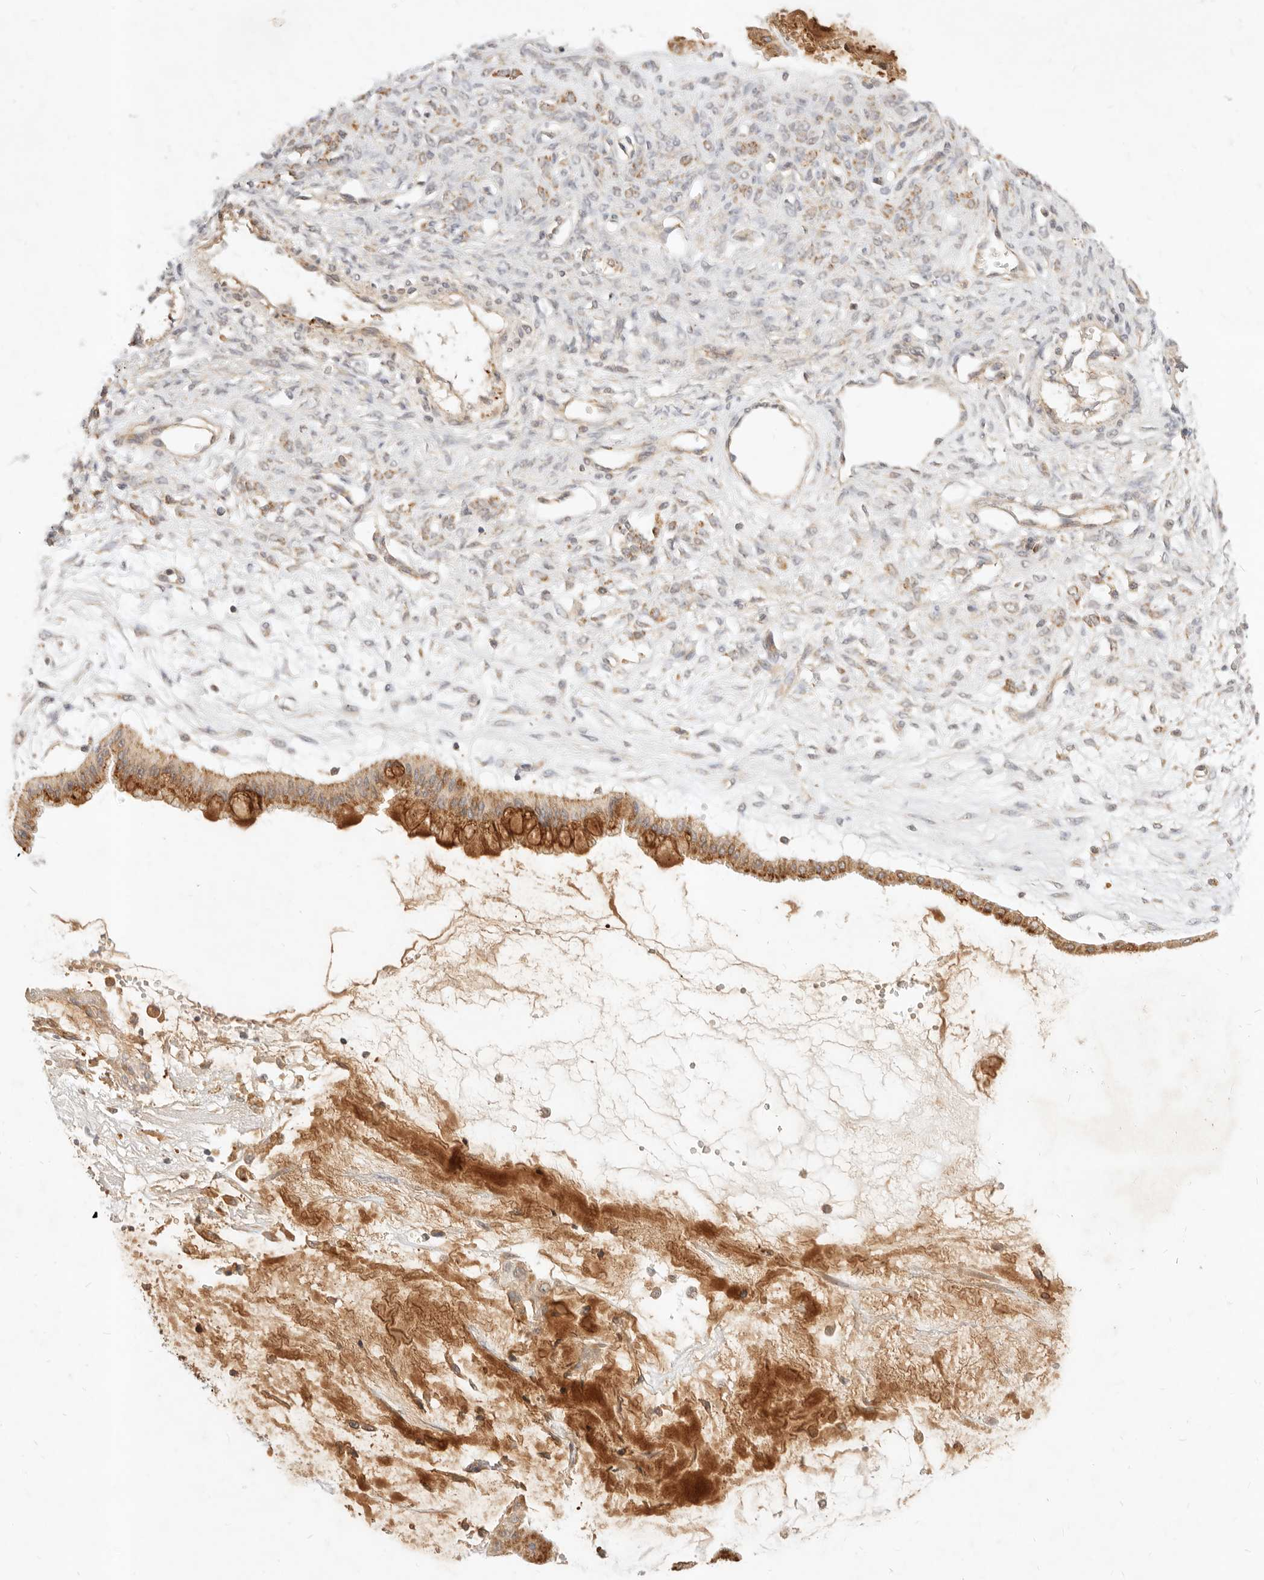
{"staining": {"intensity": "moderate", "quantity": ">75%", "location": "cytoplasmic/membranous"}, "tissue": "ovarian cancer", "cell_type": "Tumor cells", "image_type": "cancer", "snomed": [{"axis": "morphology", "description": "Cystadenocarcinoma, mucinous, NOS"}, {"axis": "topography", "description": "Ovary"}], "caption": "The micrograph displays immunohistochemical staining of ovarian cancer (mucinous cystadenocarcinoma). There is moderate cytoplasmic/membranous positivity is identified in about >75% of tumor cells.", "gene": "RUBCNL", "patient": {"sex": "female", "age": 73}}